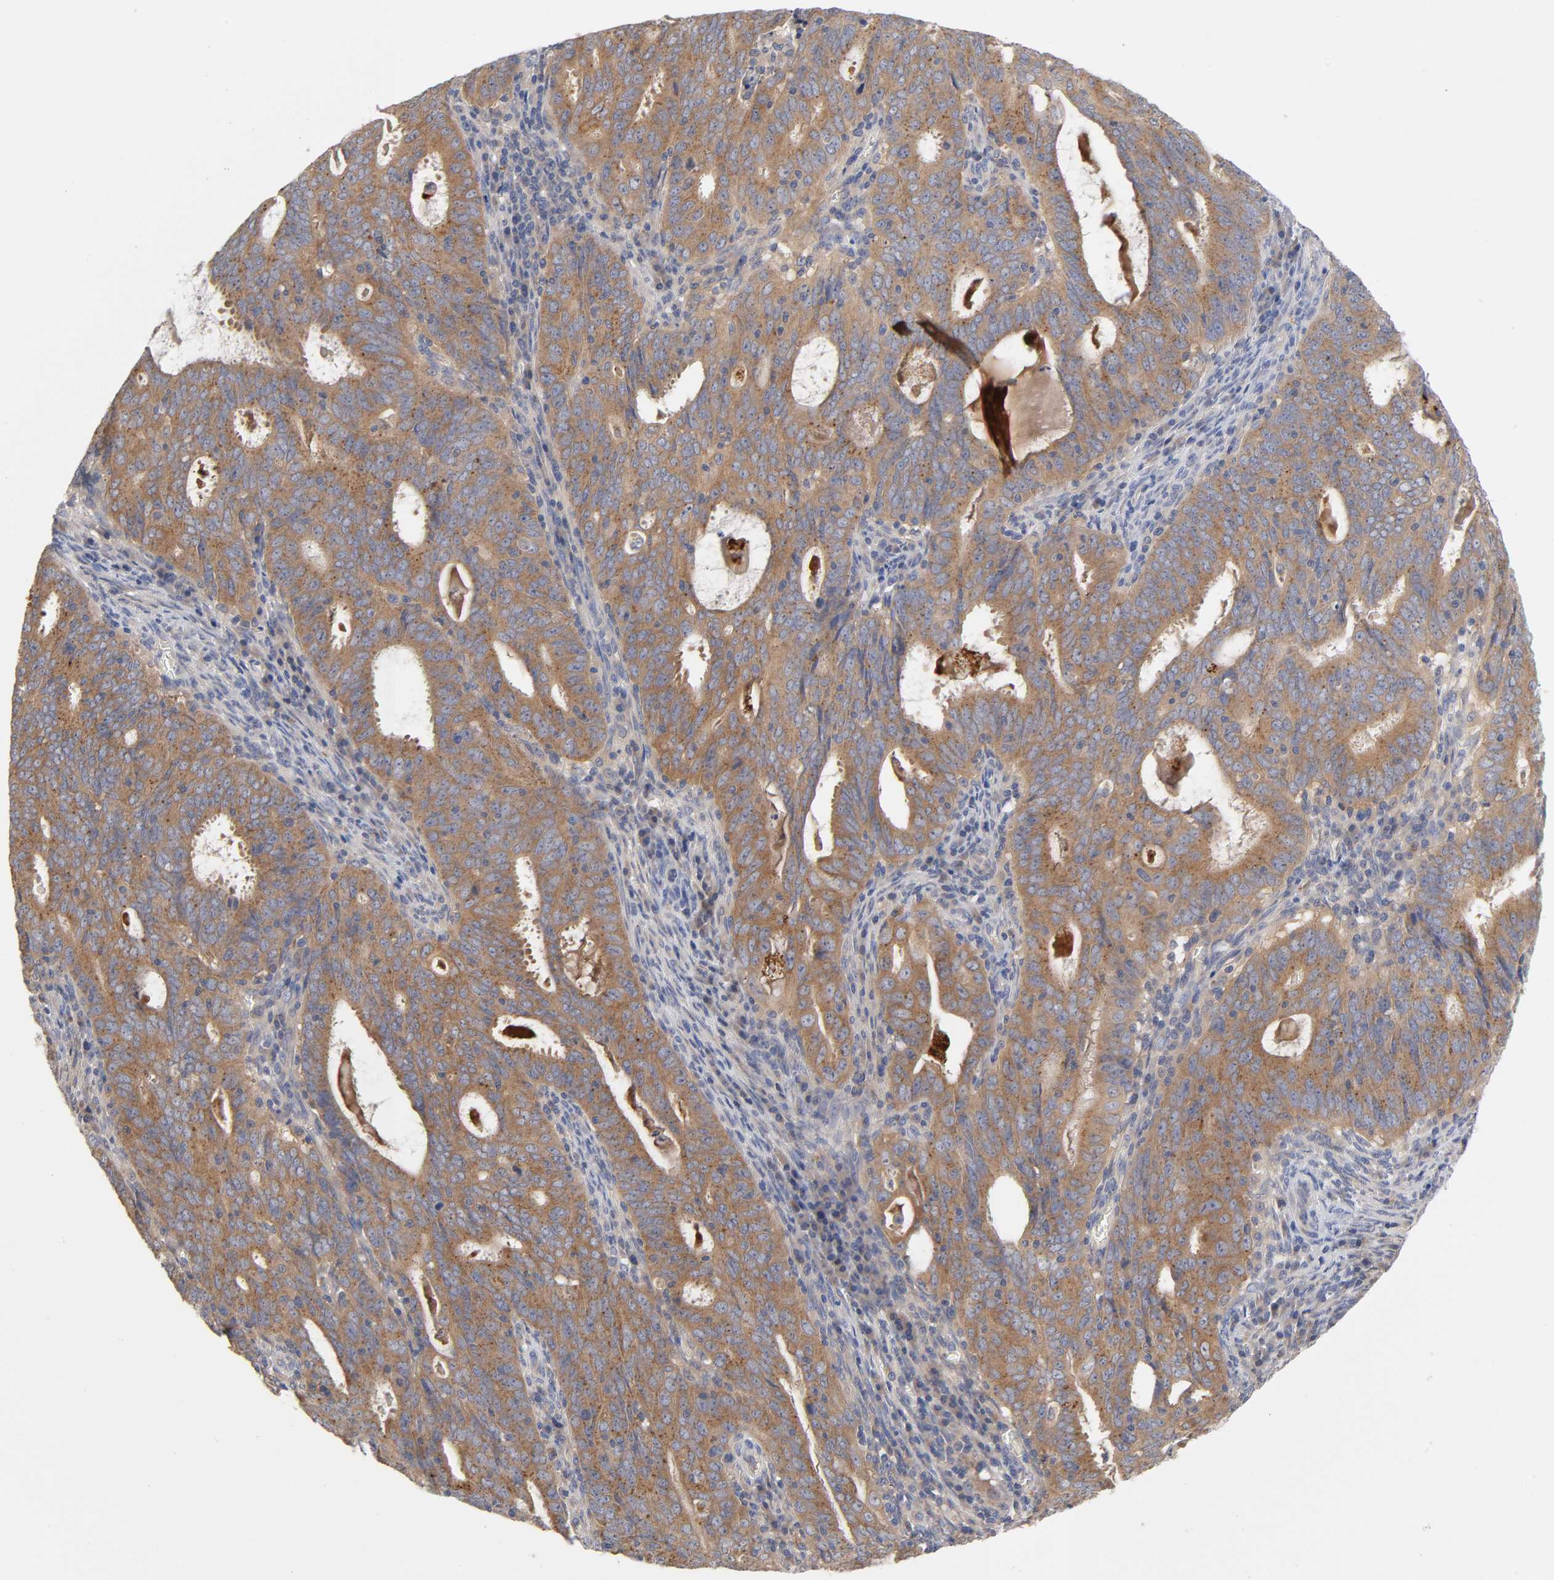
{"staining": {"intensity": "moderate", "quantity": ">75%", "location": "cytoplasmic/membranous"}, "tissue": "cervical cancer", "cell_type": "Tumor cells", "image_type": "cancer", "snomed": [{"axis": "morphology", "description": "Adenocarcinoma, NOS"}, {"axis": "topography", "description": "Cervix"}], "caption": "A medium amount of moderate cytoplasmic/membranous expression is identified in approximately >75% of tumor cells in cervical cancer (adenocarcinoma) tissue.", "gene": "C17orf75", "patient": {"sex": "female", "age": 44}}